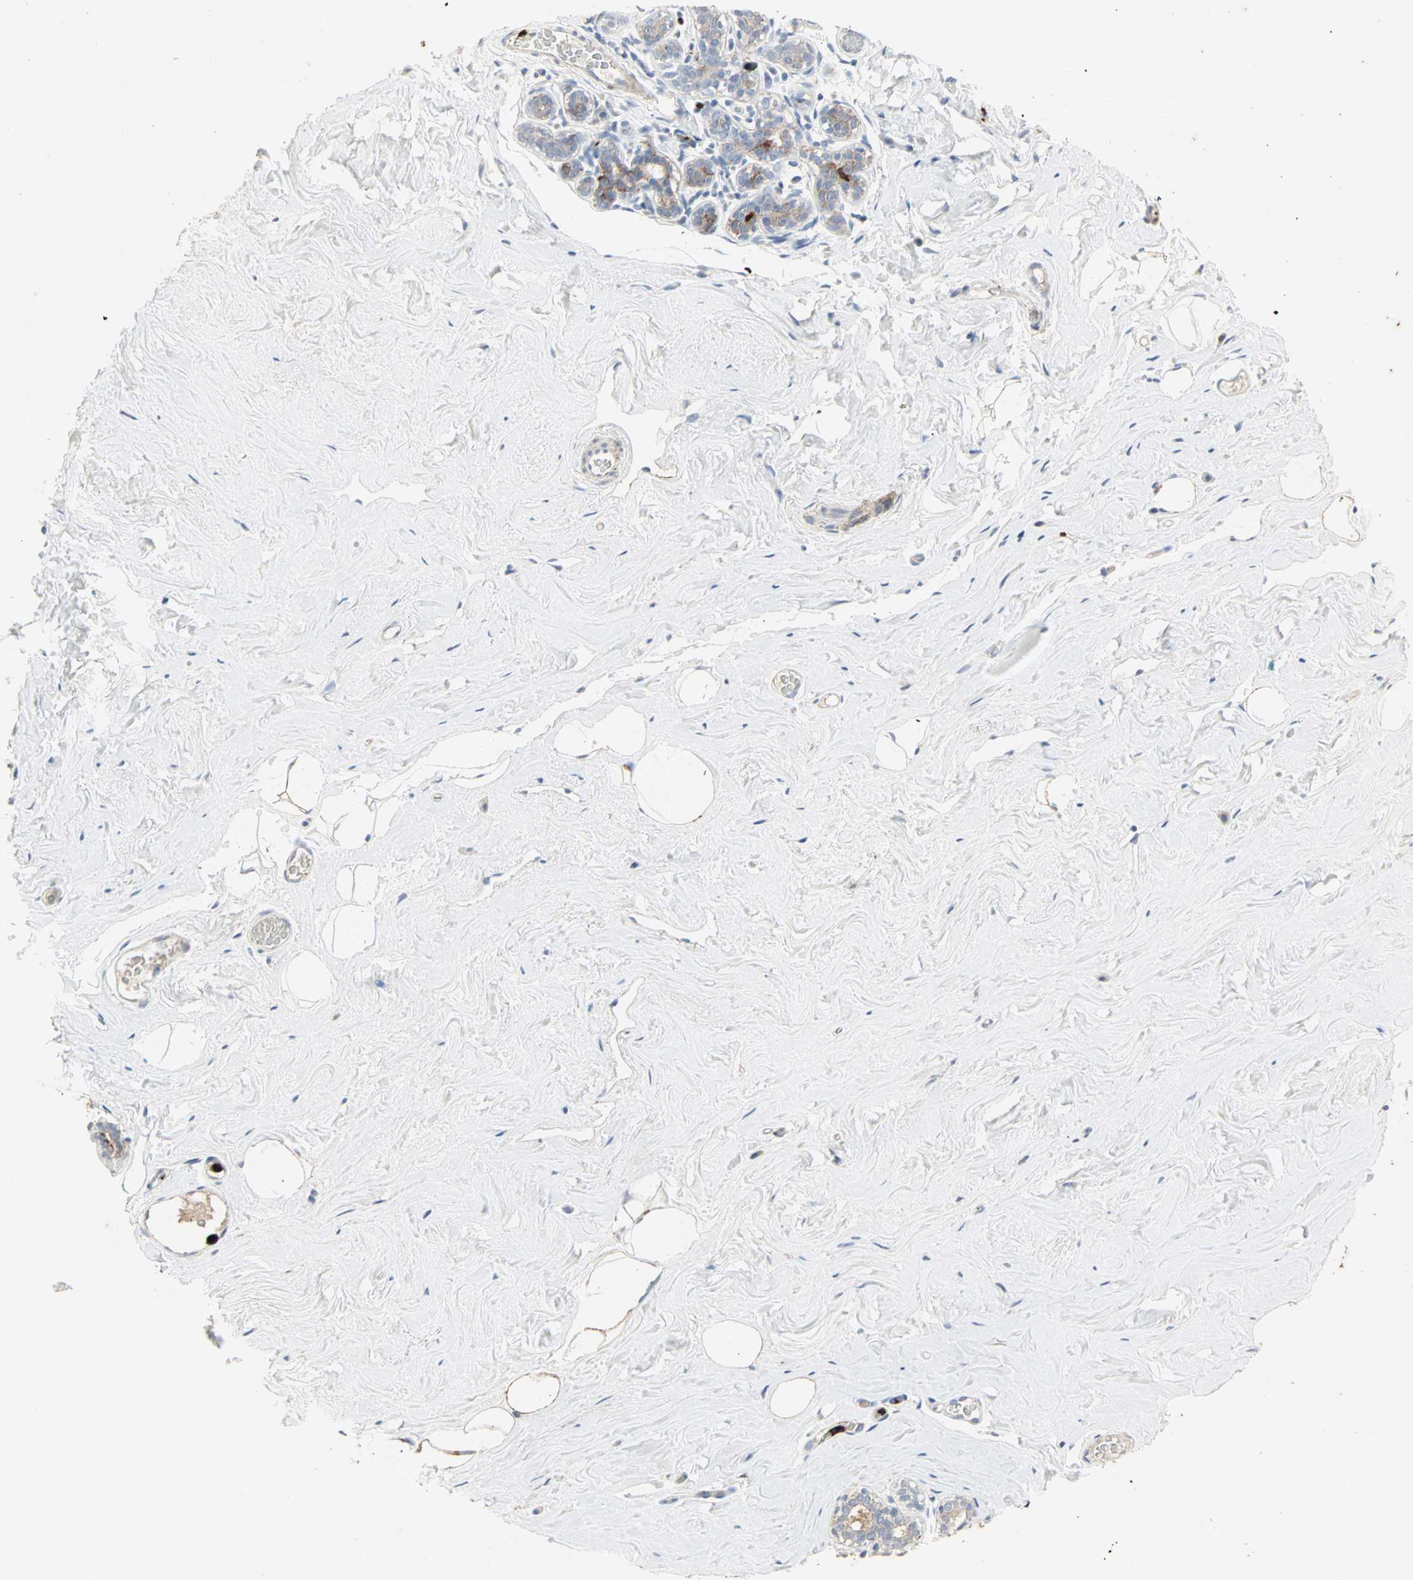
{"staining": {"intensity": "negative", "quantity": "none", "location": "none"}, "tissue": "breast", "cell_type": "Adipocytes", "image_type": "normal", "snomed": [{"axis": "morphology", "description": "Normal tissue, NOS"}, {"axis": "topography", "description": "Breast"}], "caption": "DAB (3,3'-diaminobenzidine) immunohistochemical staining of unremarkable breast shows no significant expression in adipocytes. (Immunohistochemistry, brightfield microscopy, high magnification).", "gene": "CEACAM6", "patient": {"sex": "female", "age": 75}}